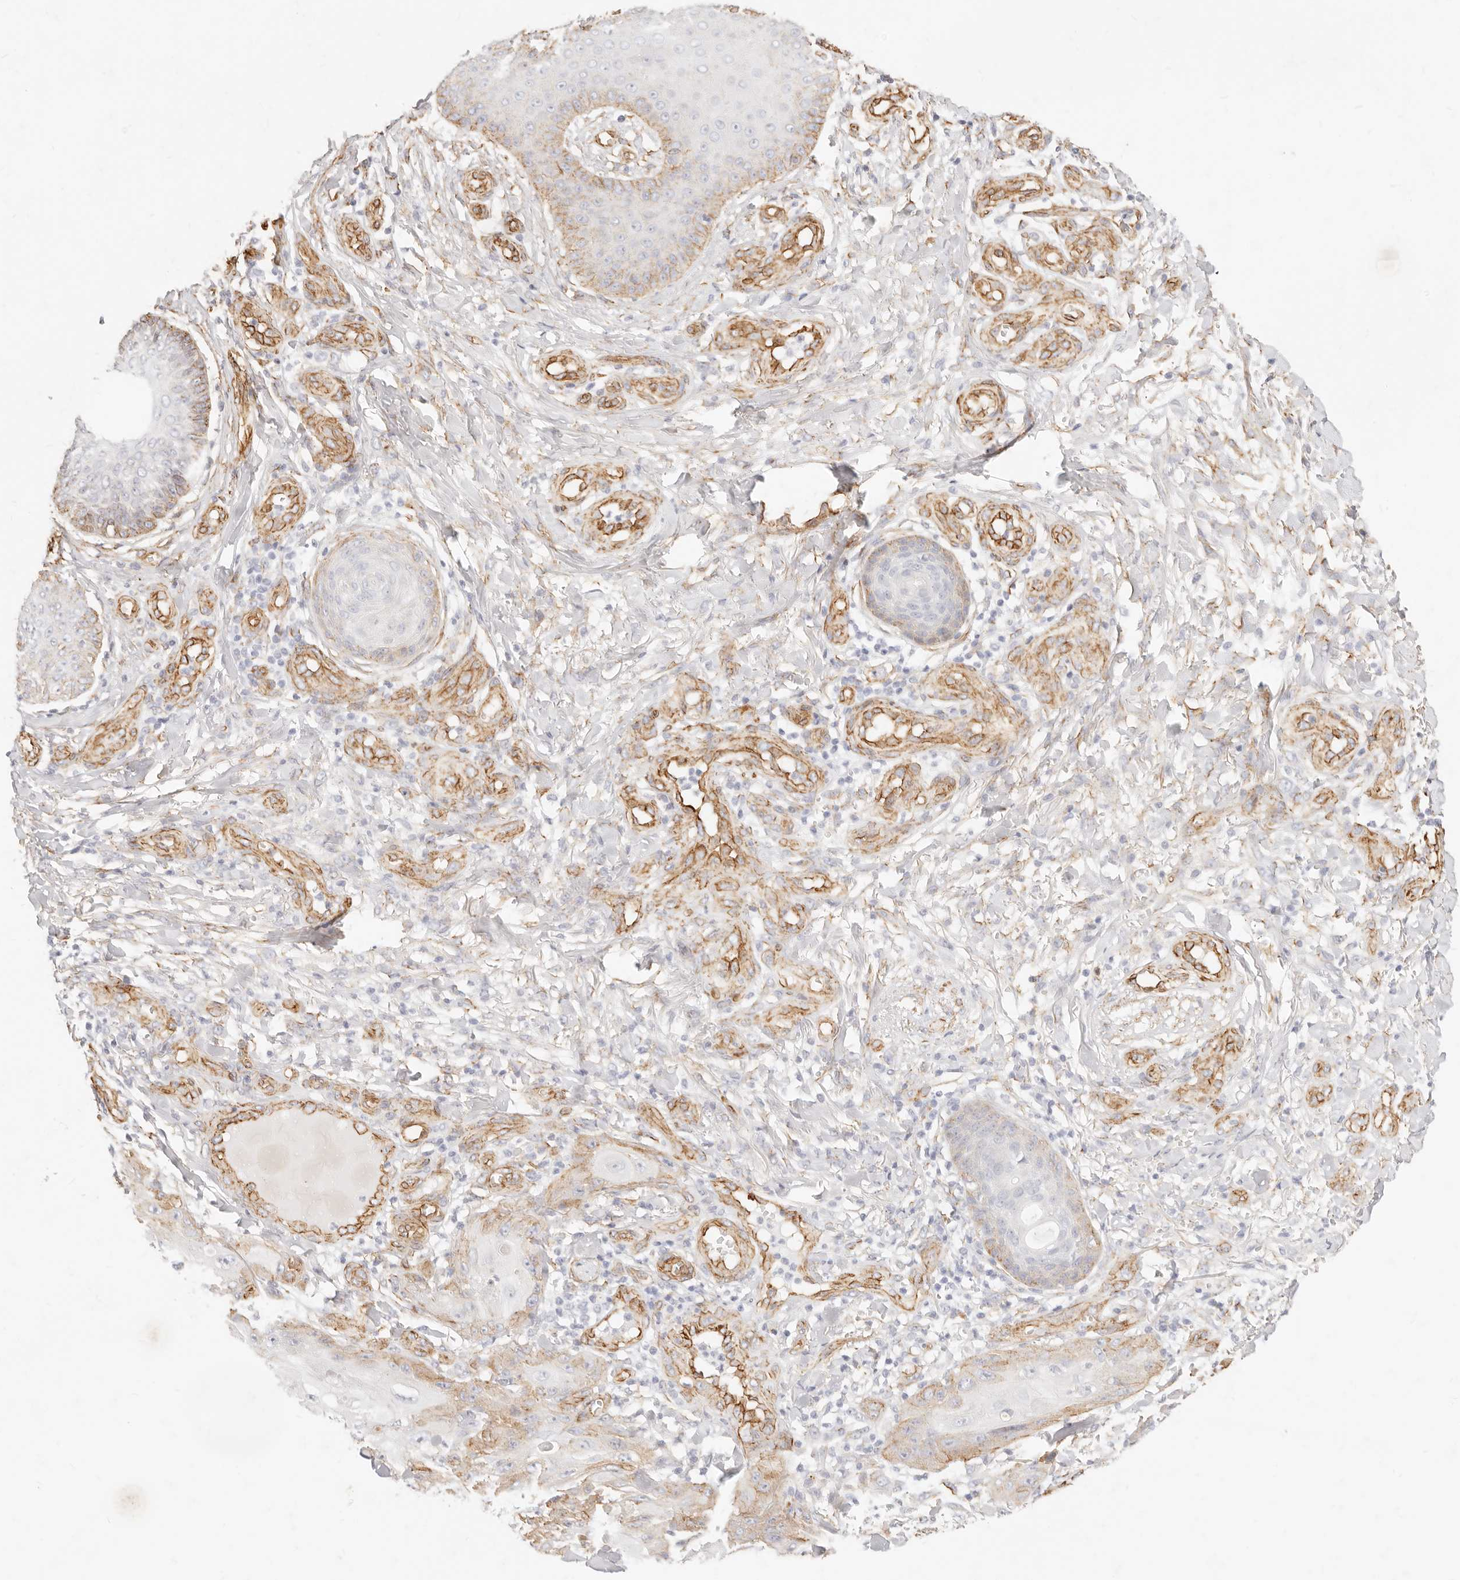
{"staining": {"intensity": "moderate", "quantity": "<25%", "location": "cytoplasmic/membranous"}, "tissue": "skin cancer", "cell_type": "Tumor cells", "image_type": "cancer", "snomed": [{"axis": "morphology", "description": "Squamous cell carcinoma, NOS"}, {"axis": "topography", "description": "Skin"}], "caption": "Immunohistochemical staining of skin cancer reveals low levels of moderate cytoplasmic/membranous positivity in approximately <25% of tumor cells.", "gene": "NUS1", "patient": {"sex": "male", "age": 74}}